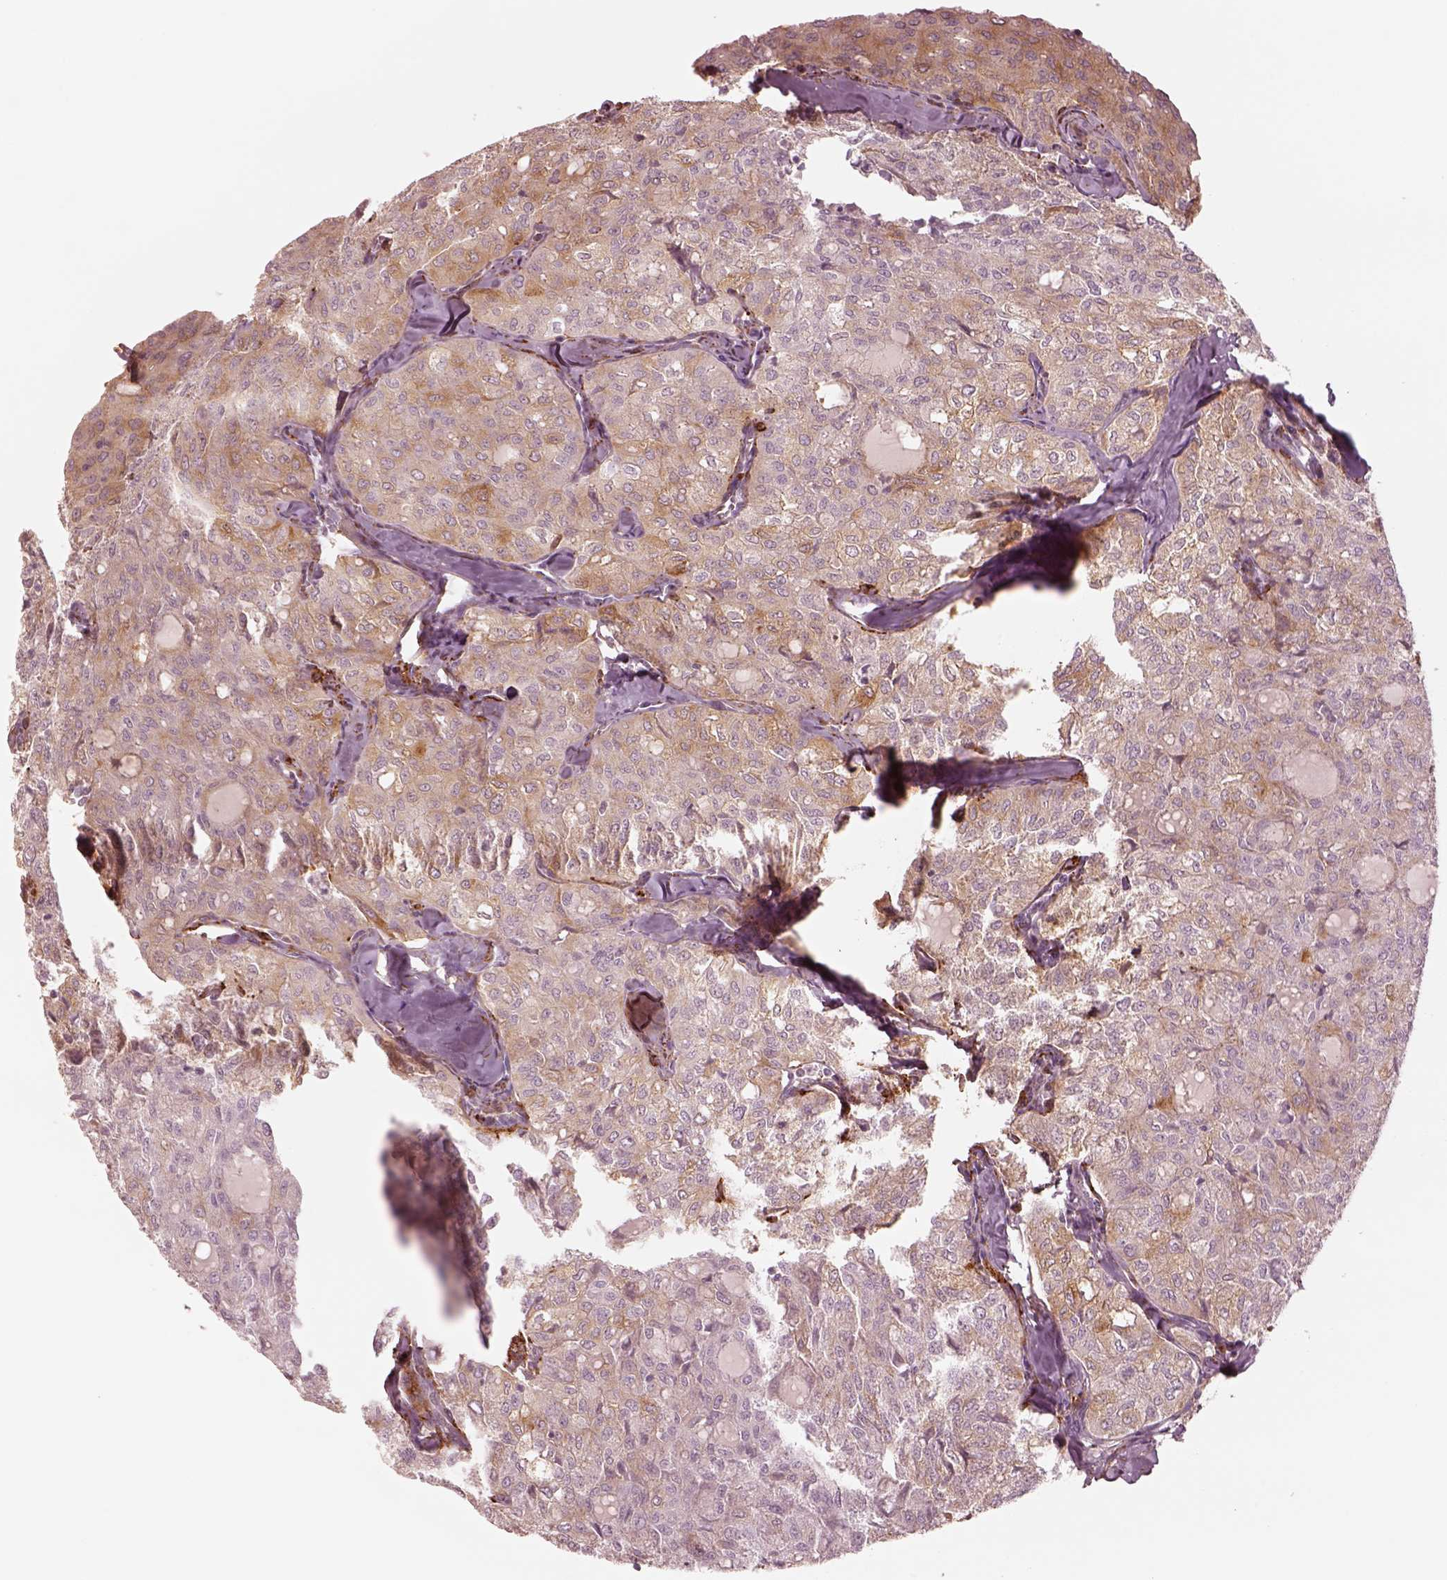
{"staining": {"intensity": "moderate", "quantity": "25%-75%", "location": "cytoplasmic/membranous"}, "tissue": "thyroid cancer", "cell_type": "Tumor cells", "image_type": "cancer", "snomed": [{"axis": "morphology", "description": "Follicular adenoma carcinoma, NOS"}, {"axis": "topography", "description": "Thyroid gland"}], "caption": "Moderate cytoplasmic/membranous protein positivity is seen in about 25%-75% of tumor cells in follicular adenoma carcinoma (thyroid). (DAB (3,3'-diaminobenzidine) IHC, brown staining for protein, blue staining for nuclei).", "gene": "DNAAF9", "patient": {"sex": "male", "age": 75}}